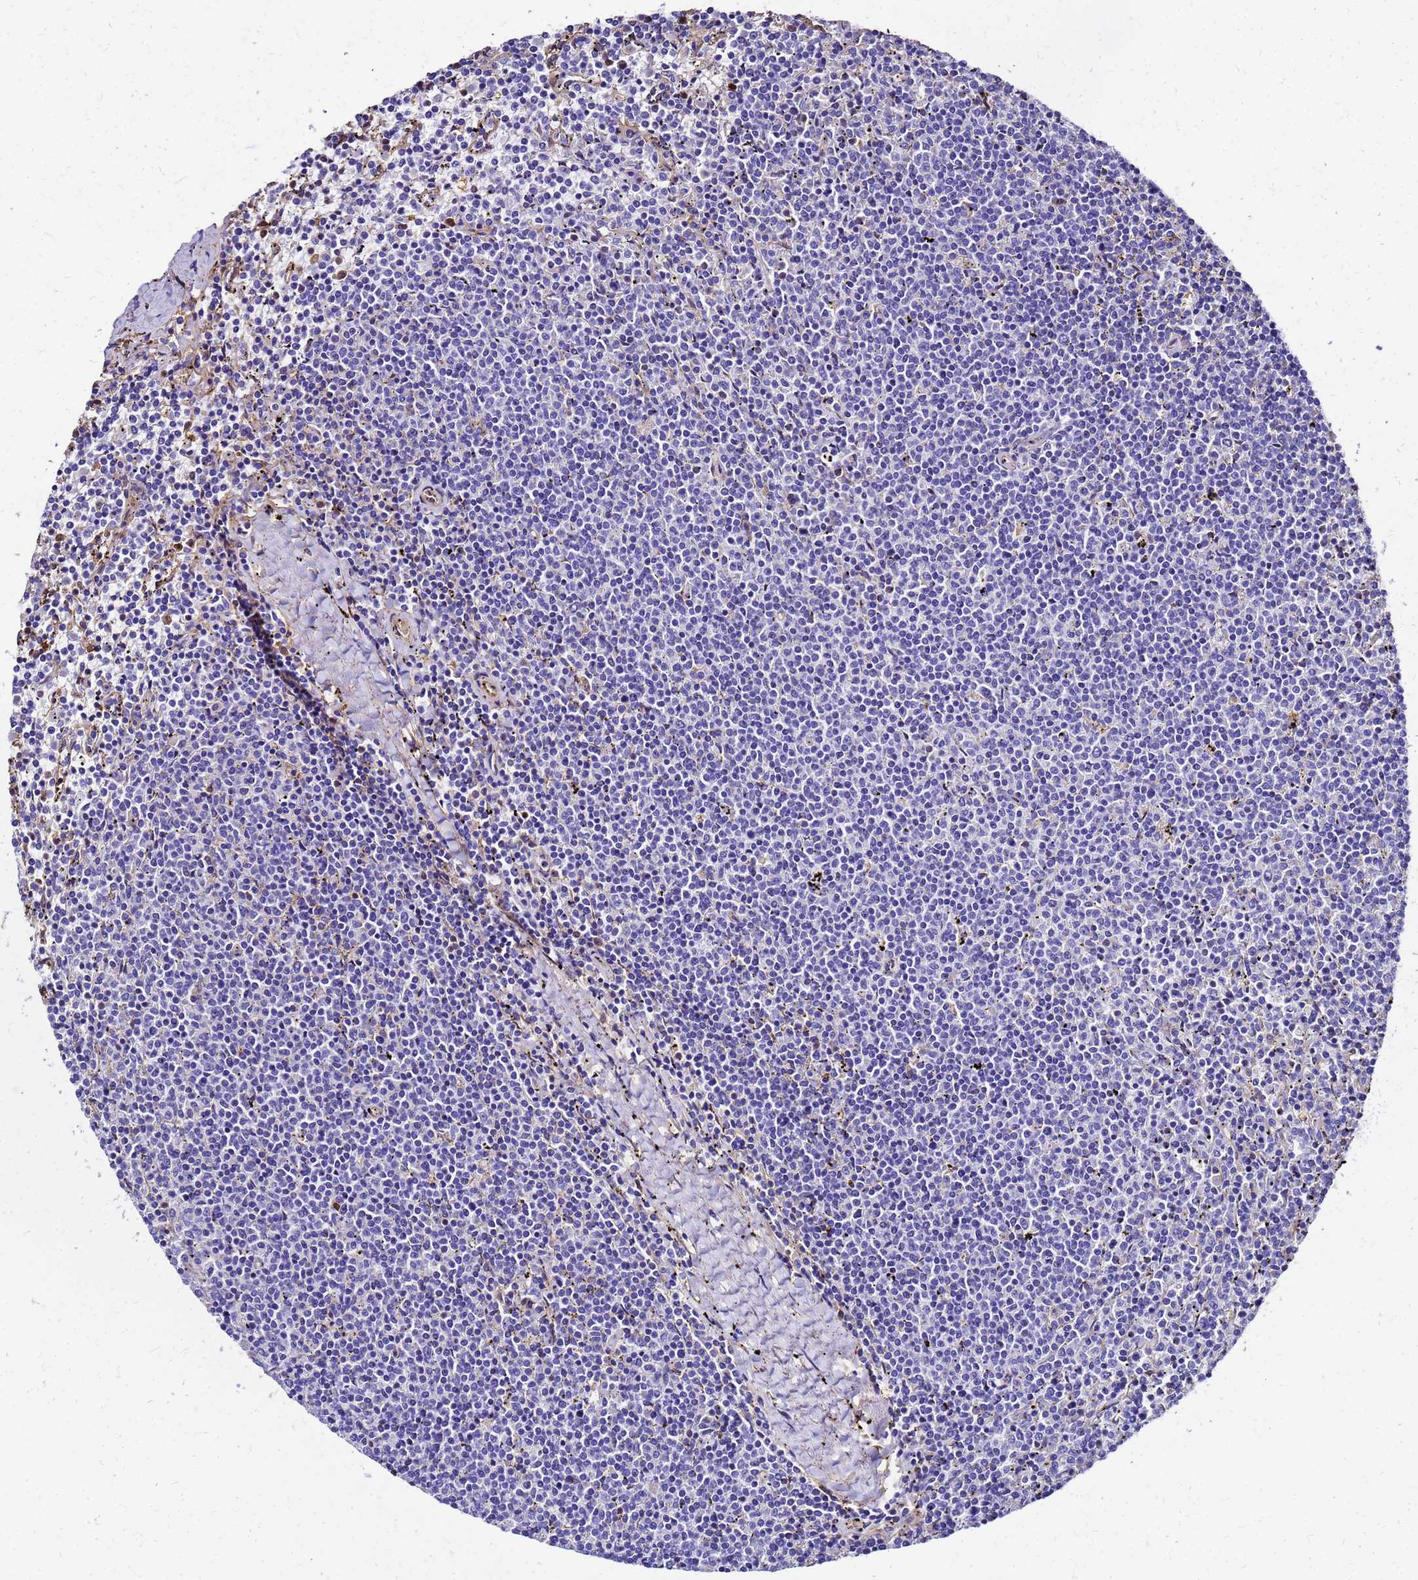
{"staining": {"intensity": "negative", "quantity": "none", "location": "none"}, "tissue": "lymphoma", "cell_type": "Tumor cells", "image_type": "cancer", "snomed": [{"axis": "morphology", "description": "Malignant lymphoma, non-Hodgkin's type, Low grade"}, {"axis": "topography", "description": "Spleen"}], "caption": "High power microscopy image of an IHC image of low-grade malignant lymphoma, non-Hodgkin's type, revealing no significant positivity in tumor cells. Nuclei are stained in blue.", "gene": "S100A11", "patient": {"sex": "female", "age": 50}}